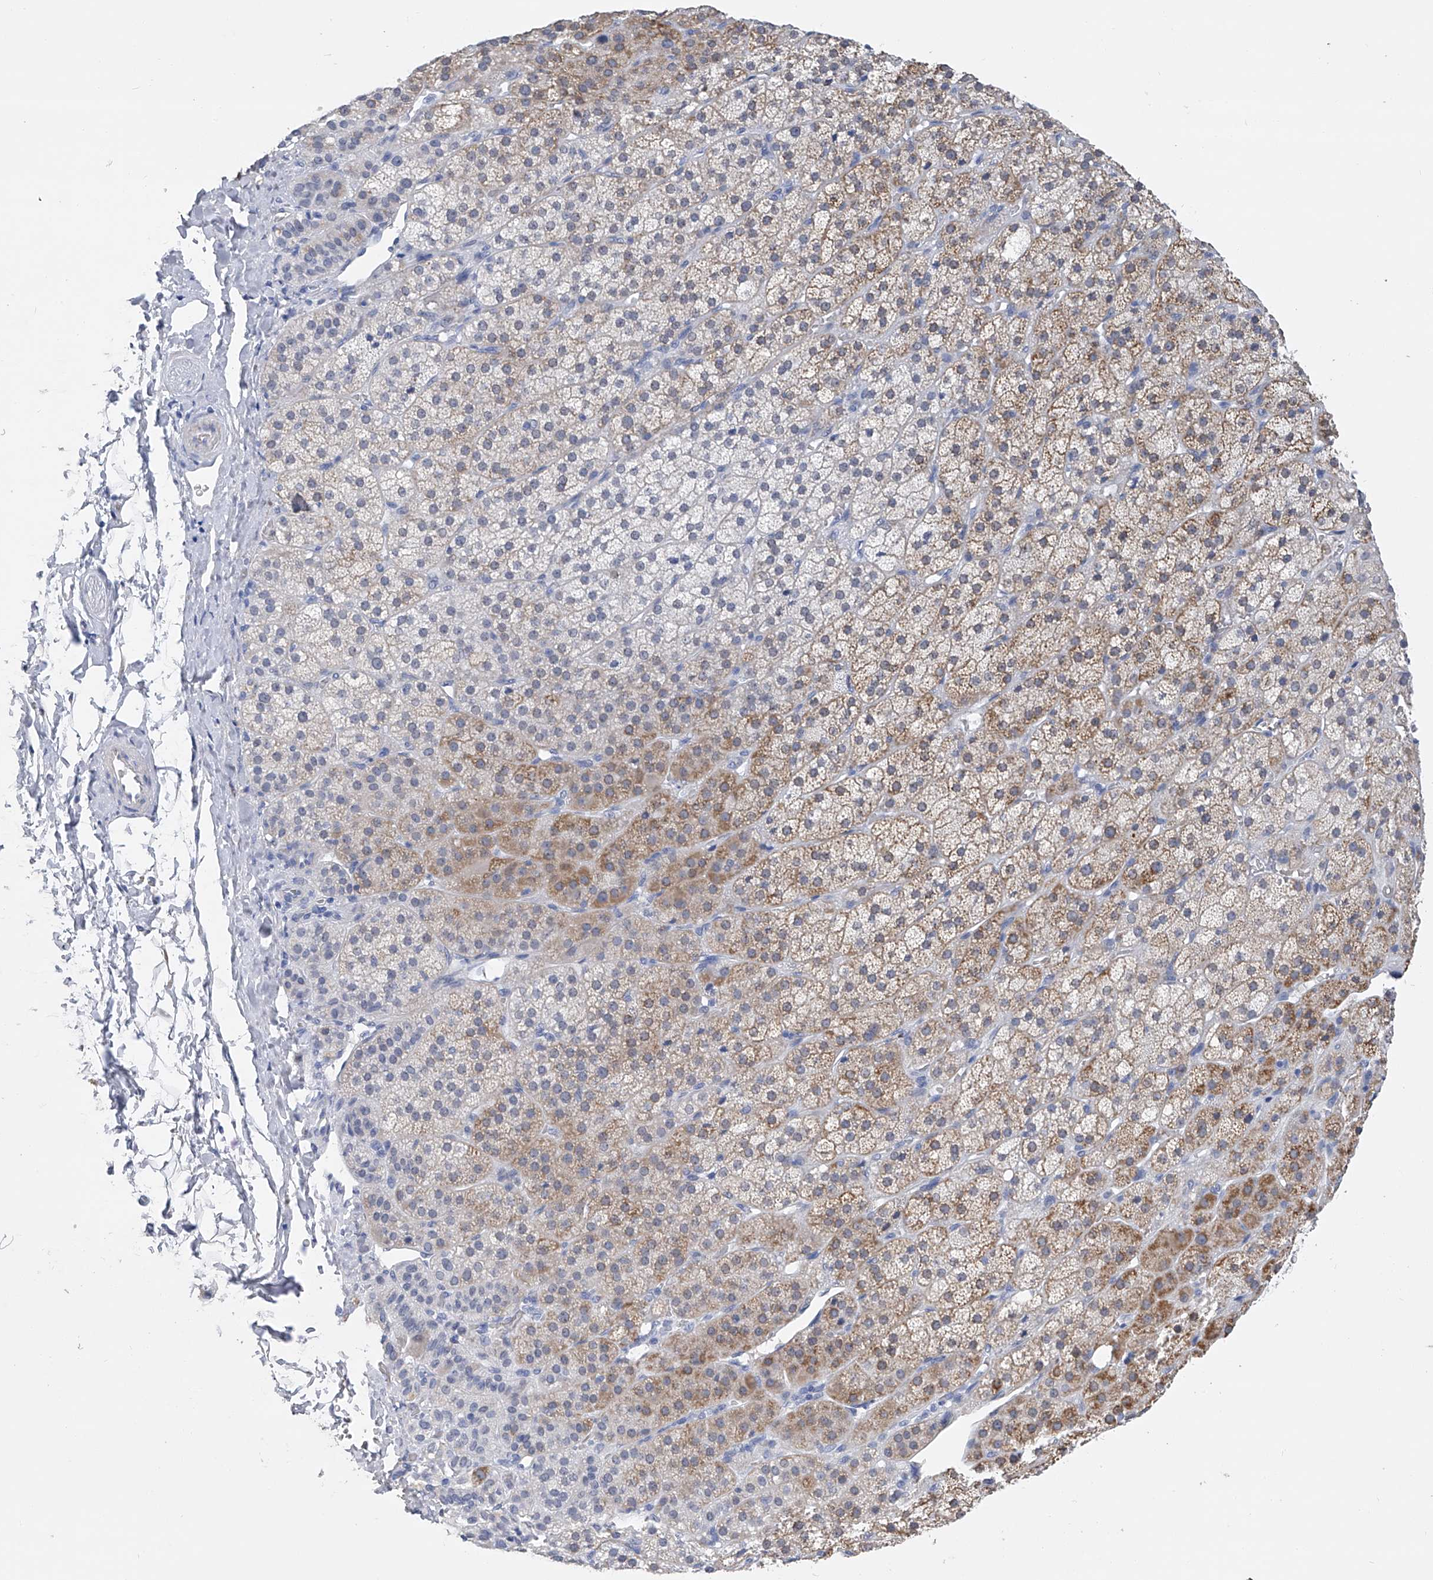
{"staining": {"intensity": "moderate", "quantity": "<25%", "location": "cytoplasmic/membranous"}, "tissue": "adrenal gland", "cell_type": "Glandular cells", "image_type": "normal", "snomed": [{"axis": "morphology", "description": "Normal tissue, NOS"}, {"axis": "topography", "description": "Adrenal gland"}], "caption": "High-power microscopy captured an immunohistochemistry histopathology image of benign adrenal gland, revealing moderate cytoplasmic/membranous staining in approximately <25% of glandular cells.", "gene": "ADRA1A", "patient": {"sex": "female", "age": 57}}